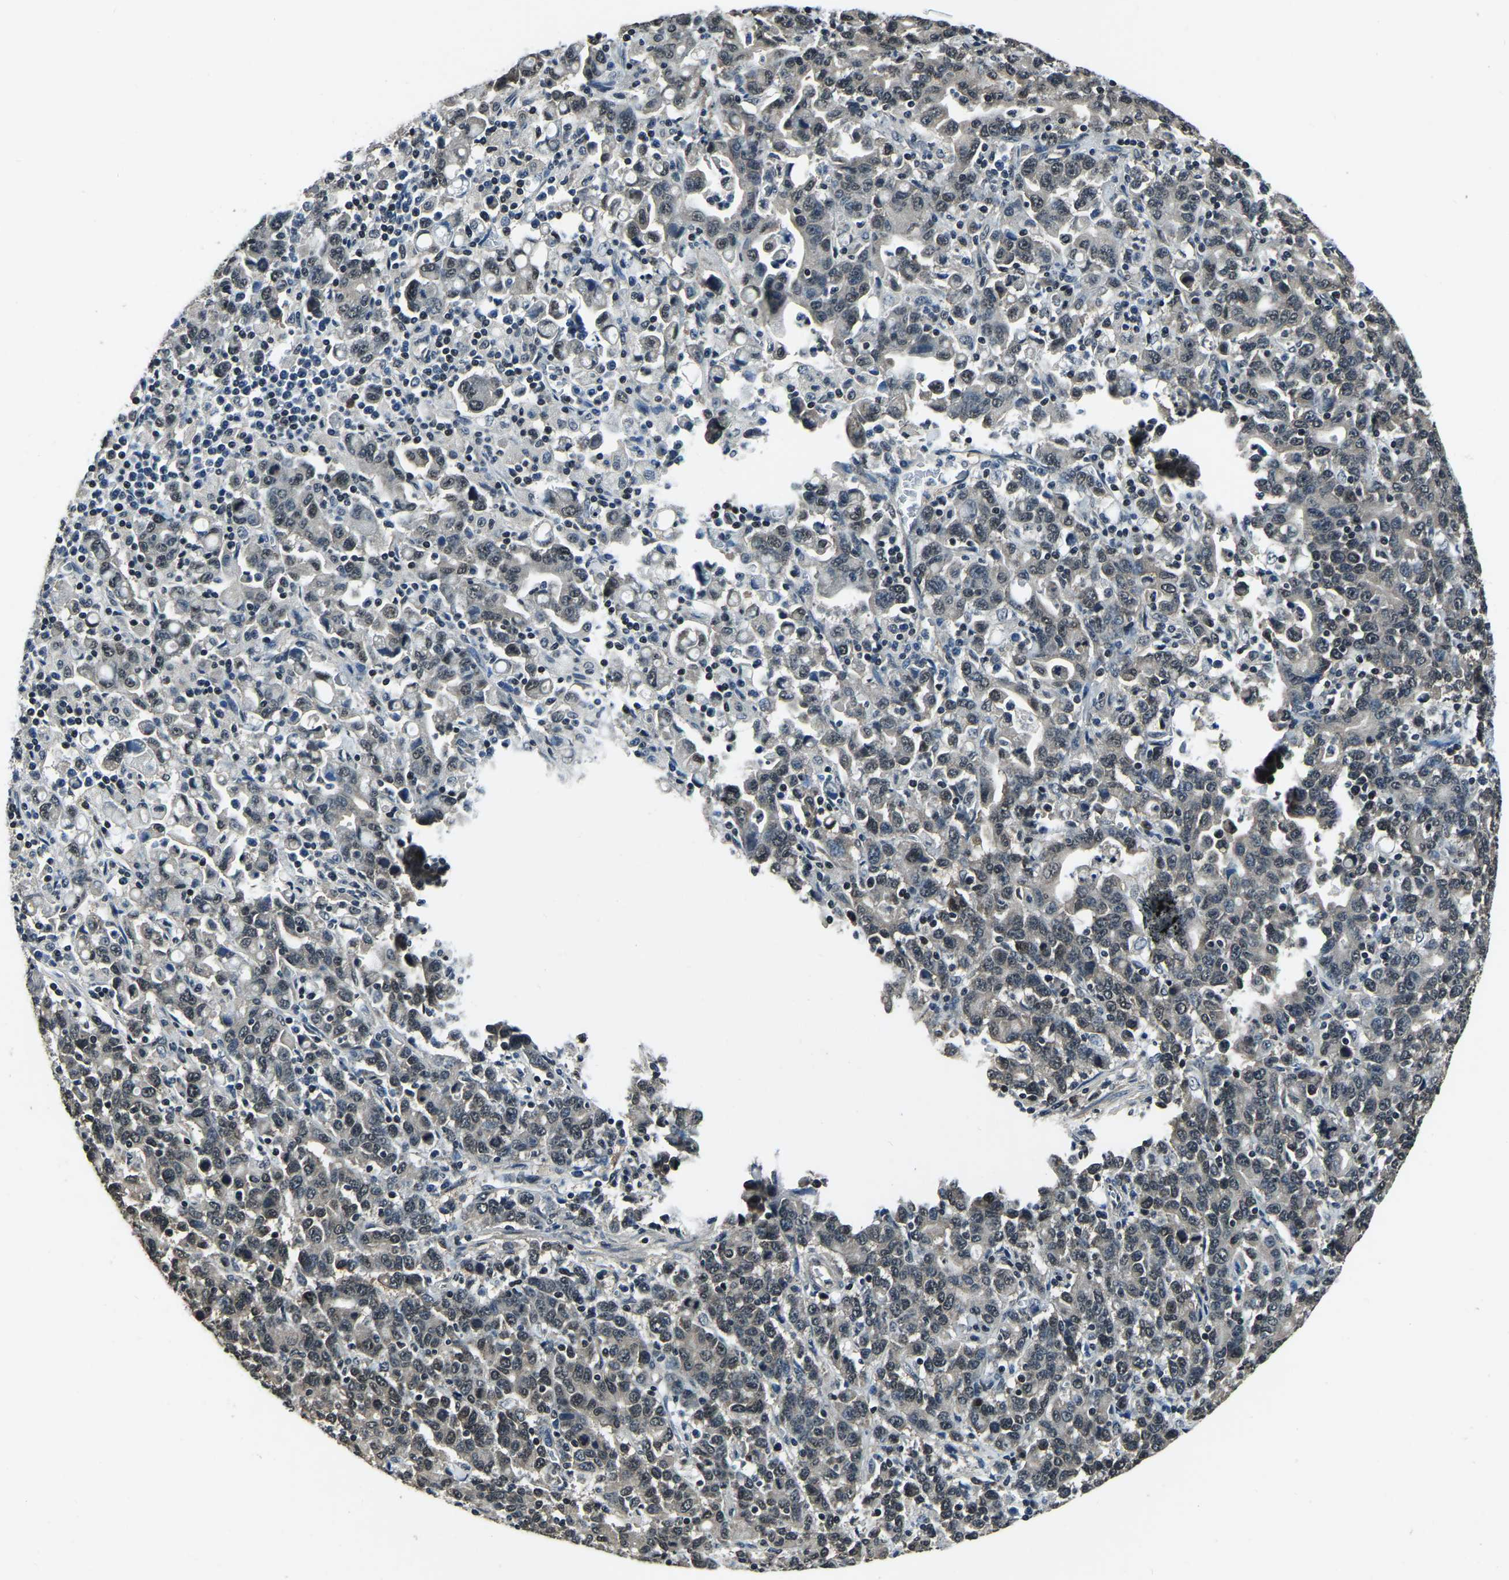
{"staining": {"intensity": "negative", "quantity": "none", "location": "none"}, "tissue": "stomach cancer", "cell_type": "Tumor cells", "image_type": "cancer", "snomed": [{"axis": "morphology", "description": "Adenocarcinoma, NOS"}, {"axis": "topography", "description": "Stomach, upper"}], "caption": "Adenocarcinoma (stomach) stained for a protein using immunohistochemistry demonstrates no staining tumor cells.", "gene": "ANKIB1", "patient": {"sex": "male", "age": 69}}